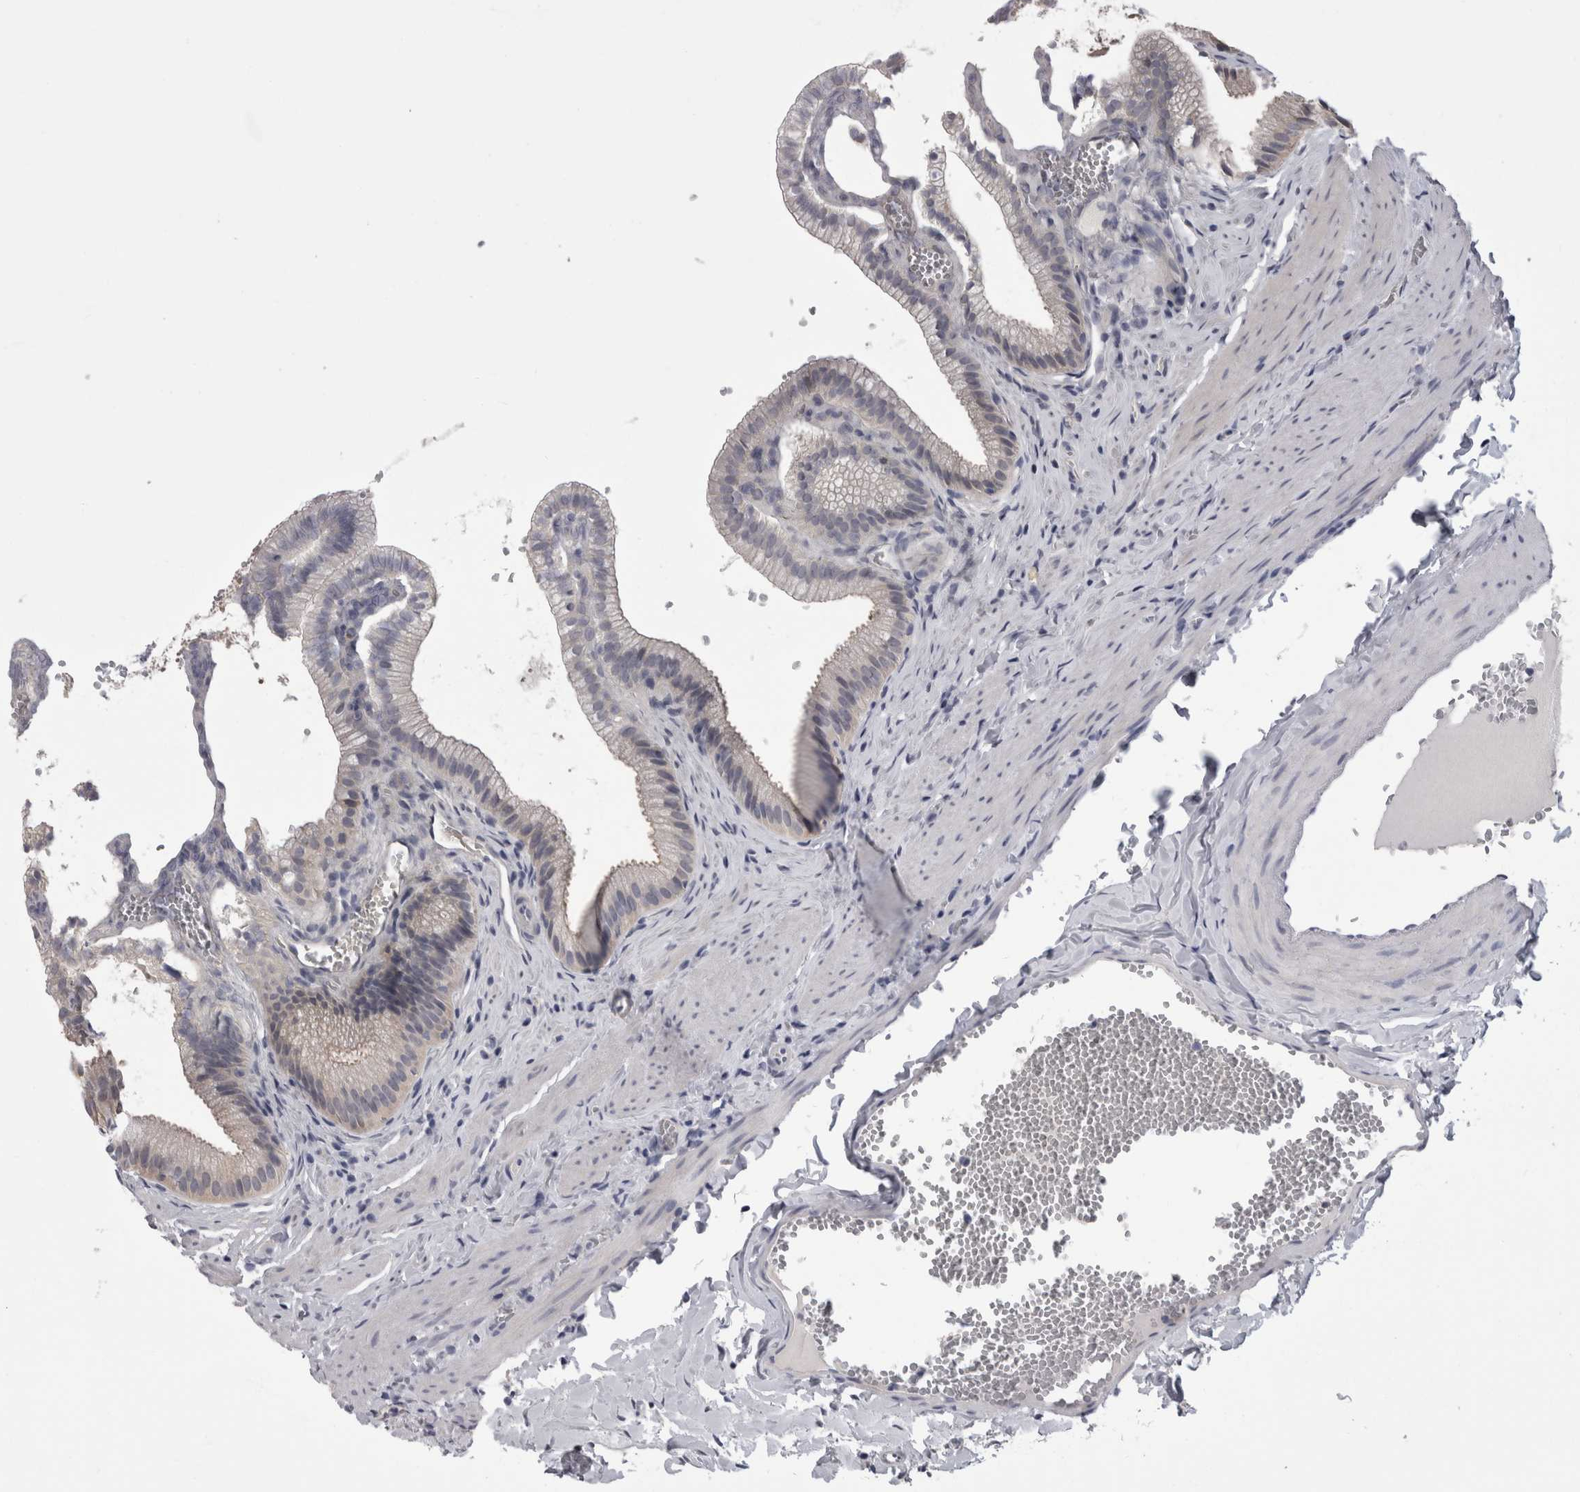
{"staining": {"intensity": "negative", "quantity": "none", "location": "none"}, "tissue": "gallbladder", "cell_type": "Glandular cells", "image_type": "normal", "snomed": [{"axis": "morphology", "description": "Normal tissue, NOS"}, {"axis": "topography", "description": "Gallbladder"}], "caption": "The histopathology image demonstrates no significant expression in glandular cells of gallbladder.", "gene": "AFMID", "patient": {"sex": "male", "age": 38}}